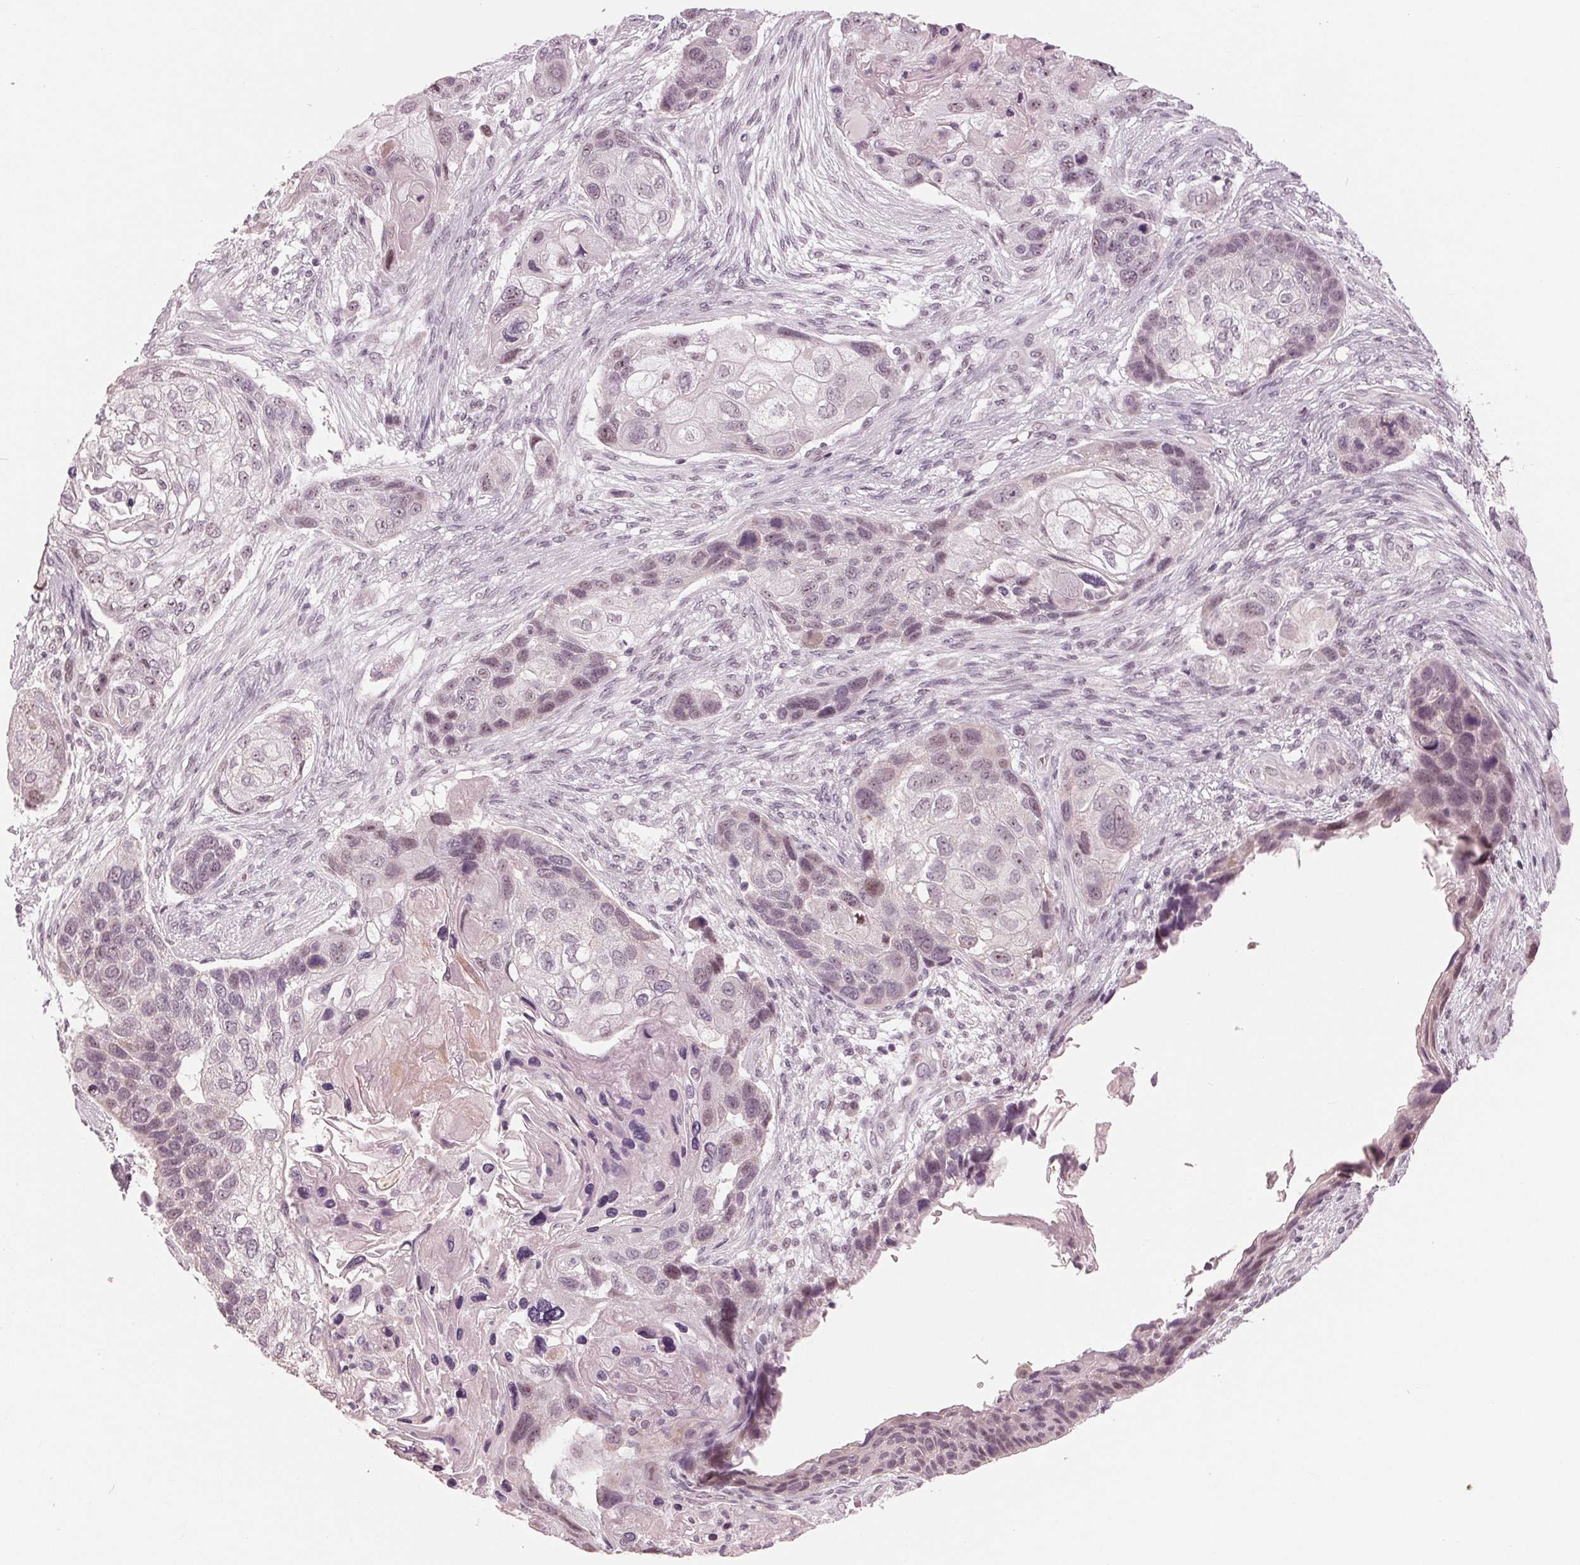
{"staining": {"intensity": "weak", "quantity": "<25%", "location": "nuclear"}, "tissue": "lung cancer", "cell_type": "Tumor cells", "image_type": "cancer", "snomed": [{"axis": "morphology", "description": "Squamous cell carcinoma, NOS"}, {"axis": "topography", "description": "Lung"}], "caption": "Protein analysis of lung cancer (squamous cell carcinoma) reveals no significant staining in tumor cells.", "gene": "ADPRHL1", "patient": {"sex": "male", "age": 69}}